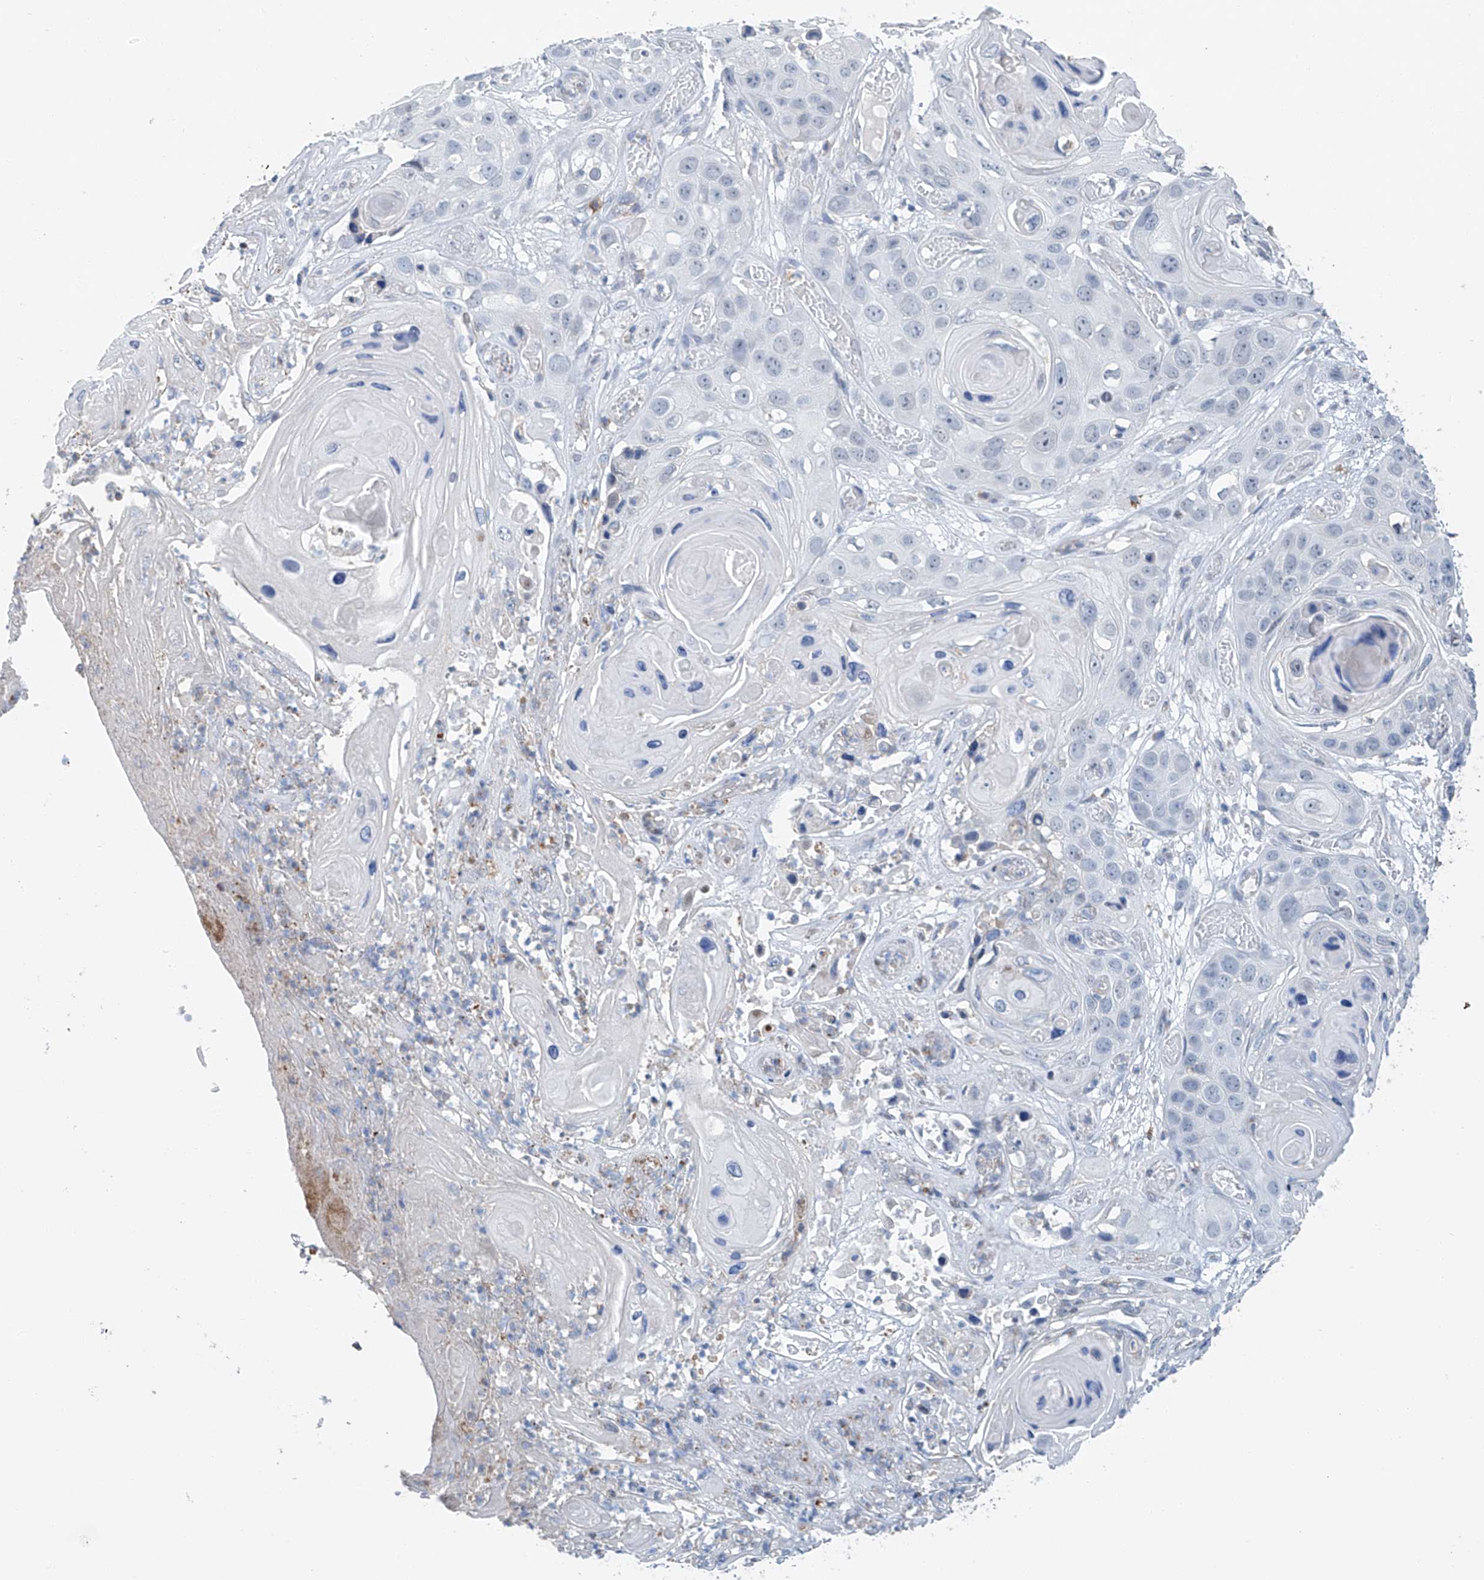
{"staining": {"intensity": "negative", "quantity": "none", "location": "none"}, "tissue": "skin cancer", "cell_type": "Tumor cells", "image_type": "cancer", "snomed": [{"axis": "morphology", "description": "Squamous cell carcinoma, NOS"}, {"axis": "topography", "description": "Skin"}], "caption": "This is a photomicrograph of IHC staining of skin cancer (squamous cell carcinoma), which shows no expression in tumor cells.", "gene": "KLF15", "patient": {"sex": "male", "age": 55}}